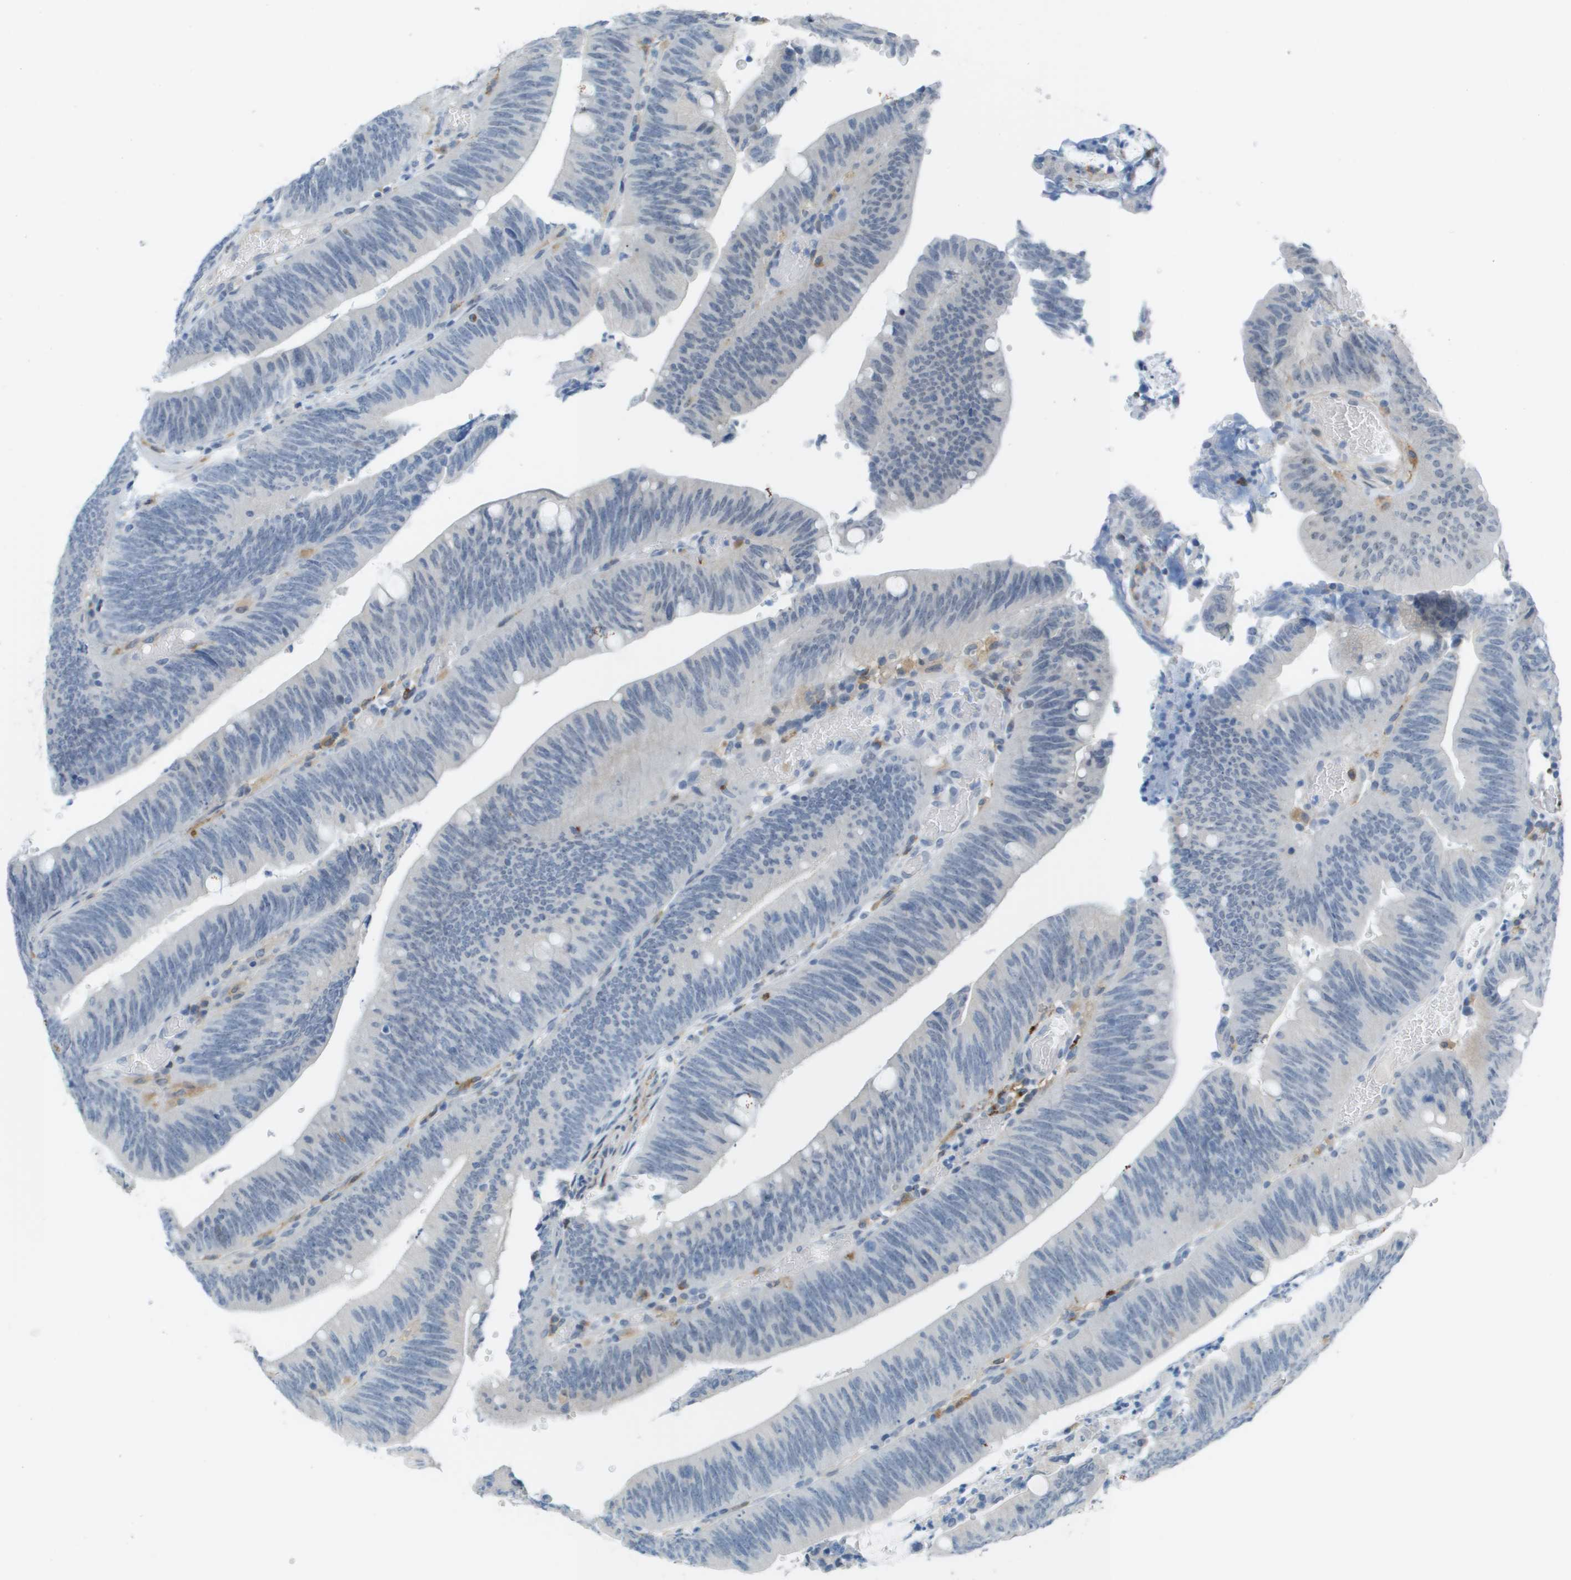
{"staining": {"intensity": "negative", "quantity": "none", "location": "none"}, "tissue": "colorectal cancer", "cell_type": "Tumor cells", "image_type": "cancer", "snomed": [{"axis": "morphology", "description": "Normal tissue, NOS"}, {"axis": "morphology", "description": "Adenocarcinoma, NOS"}, {"axis": "topography", "description": "Rectum"}], "caption": "Immunohistochemical staining of adenocarcinoma (colorectal) exhibits no significant positivity in tumor cells.", "gene": "ZBTB43", "patient": {"sex": "female", "age": 66}}